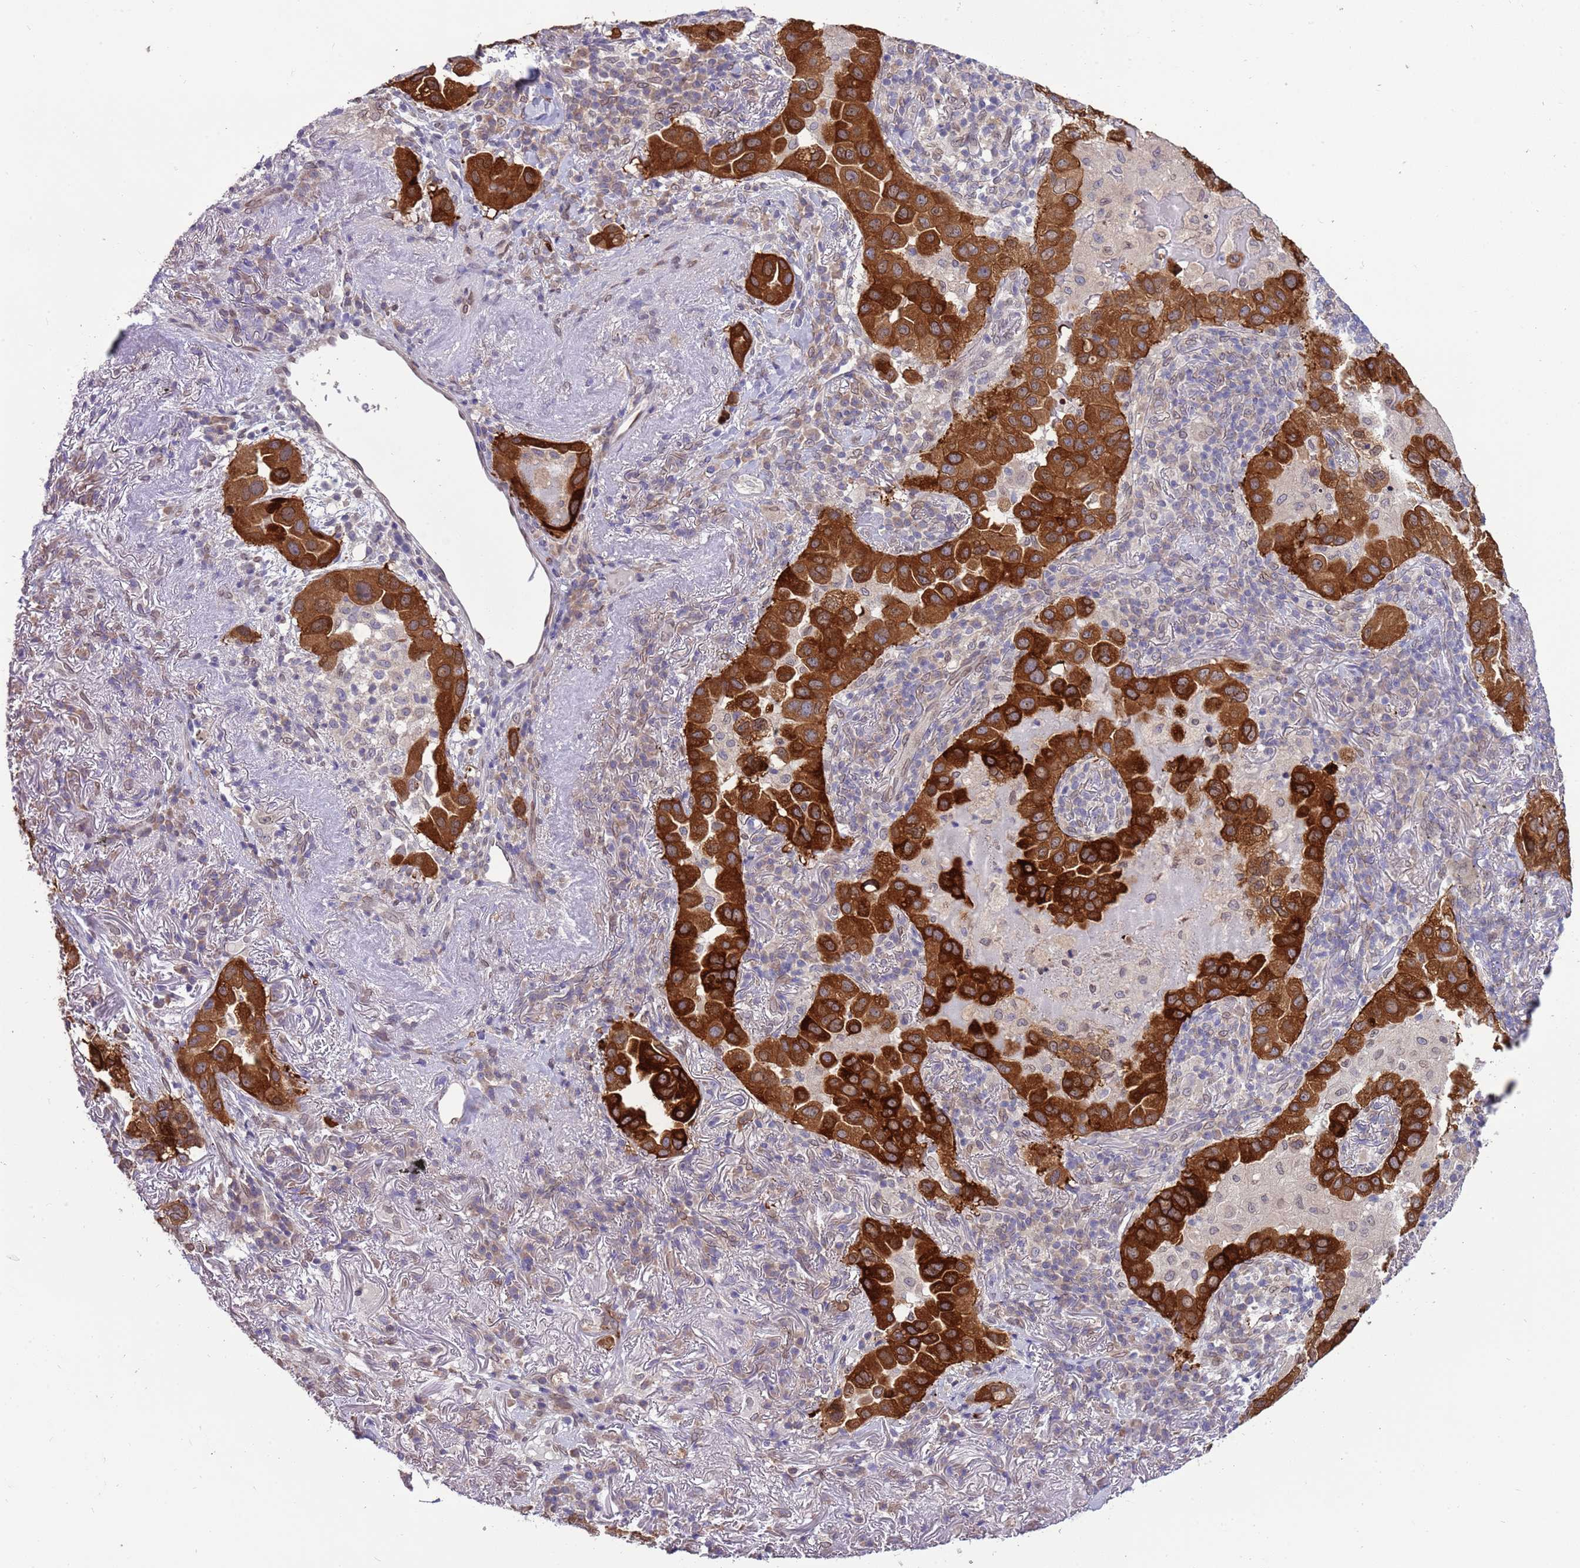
{"staining": {"intensity": "strong", "quantity": ">75%", "location": "cytoplasmic/membranous,nuclear"}, "tissue": "lung cancer", "cell_type": "Tumor cells", "image_type": "cancer", "snomed": [{"axis": "morphology", "description": "Adenocarcinoma, NOS"}, {"axis": "topography", "description": "Lung"}], "caption": "Tumor cells show high levels of strong cytoplasmic/membranous and nuclear staining in approximately >75% of cells in lung adenocarcinoma.", "gene": "ZNF665", "patient": {"sex": "female", "age": 69}}